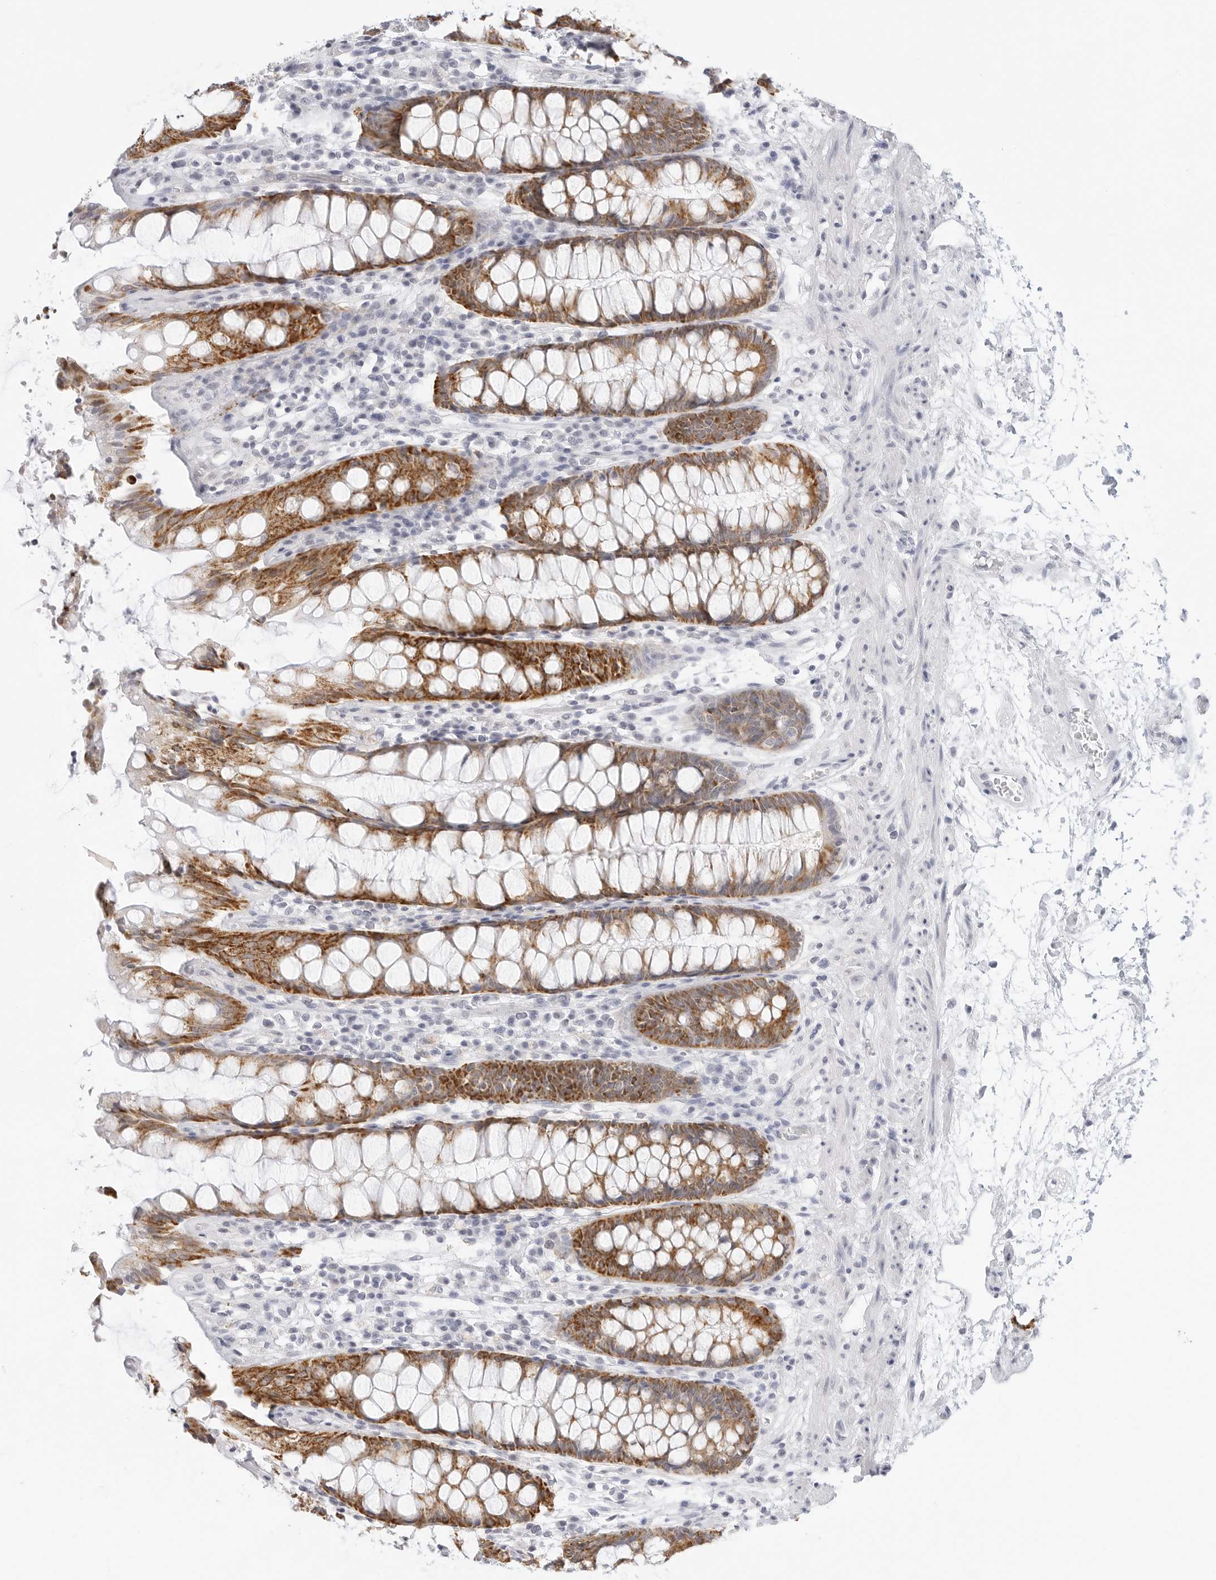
{"staining": {"intensity": "moderate", "quantity": "25%-75%", "location": "cytoplasmic/membranous"}, "tissue": "rectum", "cell_type": "Glandular cells", "image_type": "normal", "snomed": [{"axis": "morphology", "description": "Normal tissue, NOS"}, {"axis": "topography", "description": "Rectum"}], "caption": "Protein expression analysis of normal rectum exhibits moderate cytoplasmic/membranous positivity in approximately 25%-75% of glandular cells. Using DAB (3,3'-diaminobenzidine) (brown) and hematoxylin (blue) stains, captured at high magnification using brightfield microscopy.", "gene": "HMGCS2", "patient": {"sex": "male", "age": 64}}